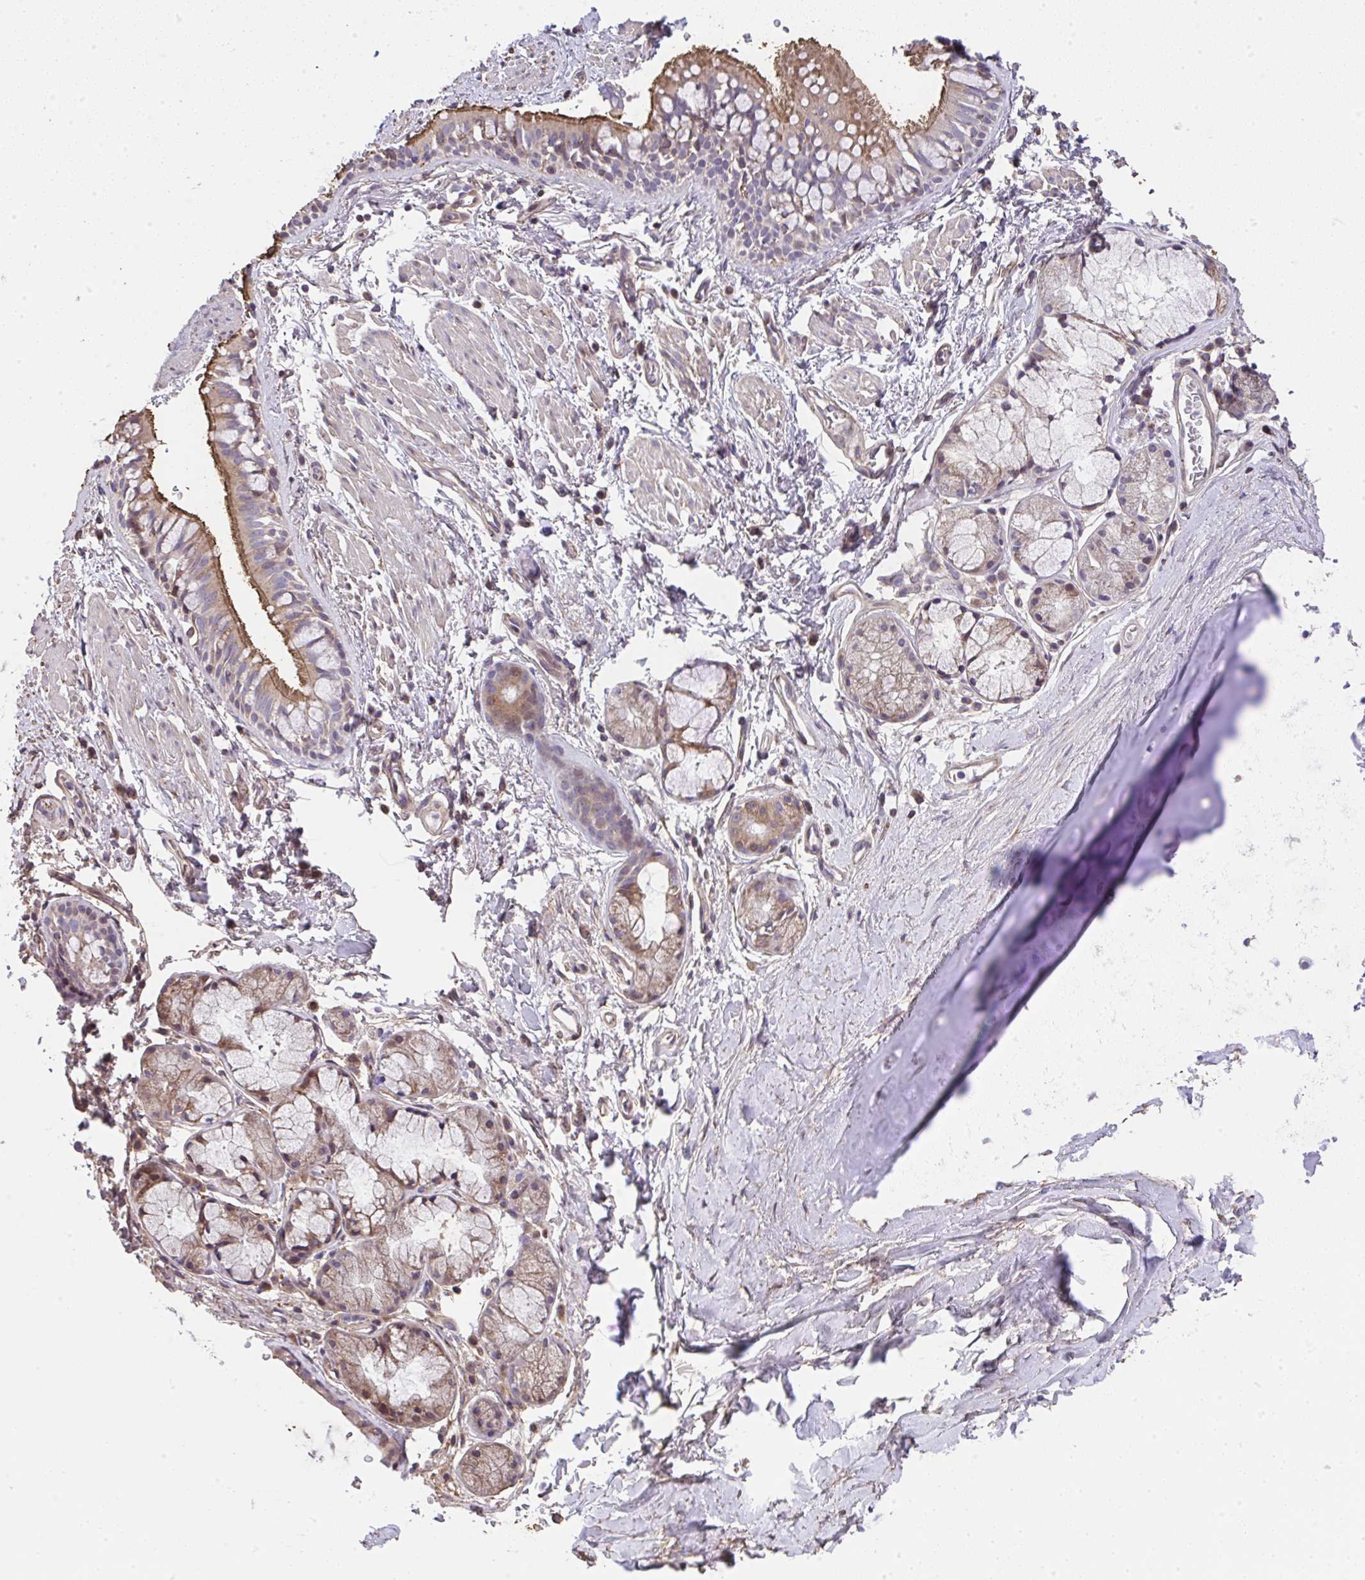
{"staining": {"intensity": "strong", "quantity": "25%-75%", "location": "cytoplasmic/membranous"}, "tissue": "bronchus", "cell_type": "Respiratory epithelial cells", "image_type": "normal", "snomed": [{"axis": "morphology", "description": "Normal tissue, NOS"}, {"axis": "topography", "description": "Lymph node"}, {"axis": "topography", "description": "Cartilage tissue"}, {"axis": "topography", "description": "Bronchus"}], "caption": "Respiratory epithelial cells display high levels of strong cytoplasmic/membranous positivity in approximately 25%-75% of cells in benign bronchus.", "gene": "RUNDC3B", "patient": {"sex": "female", "age": 70}}